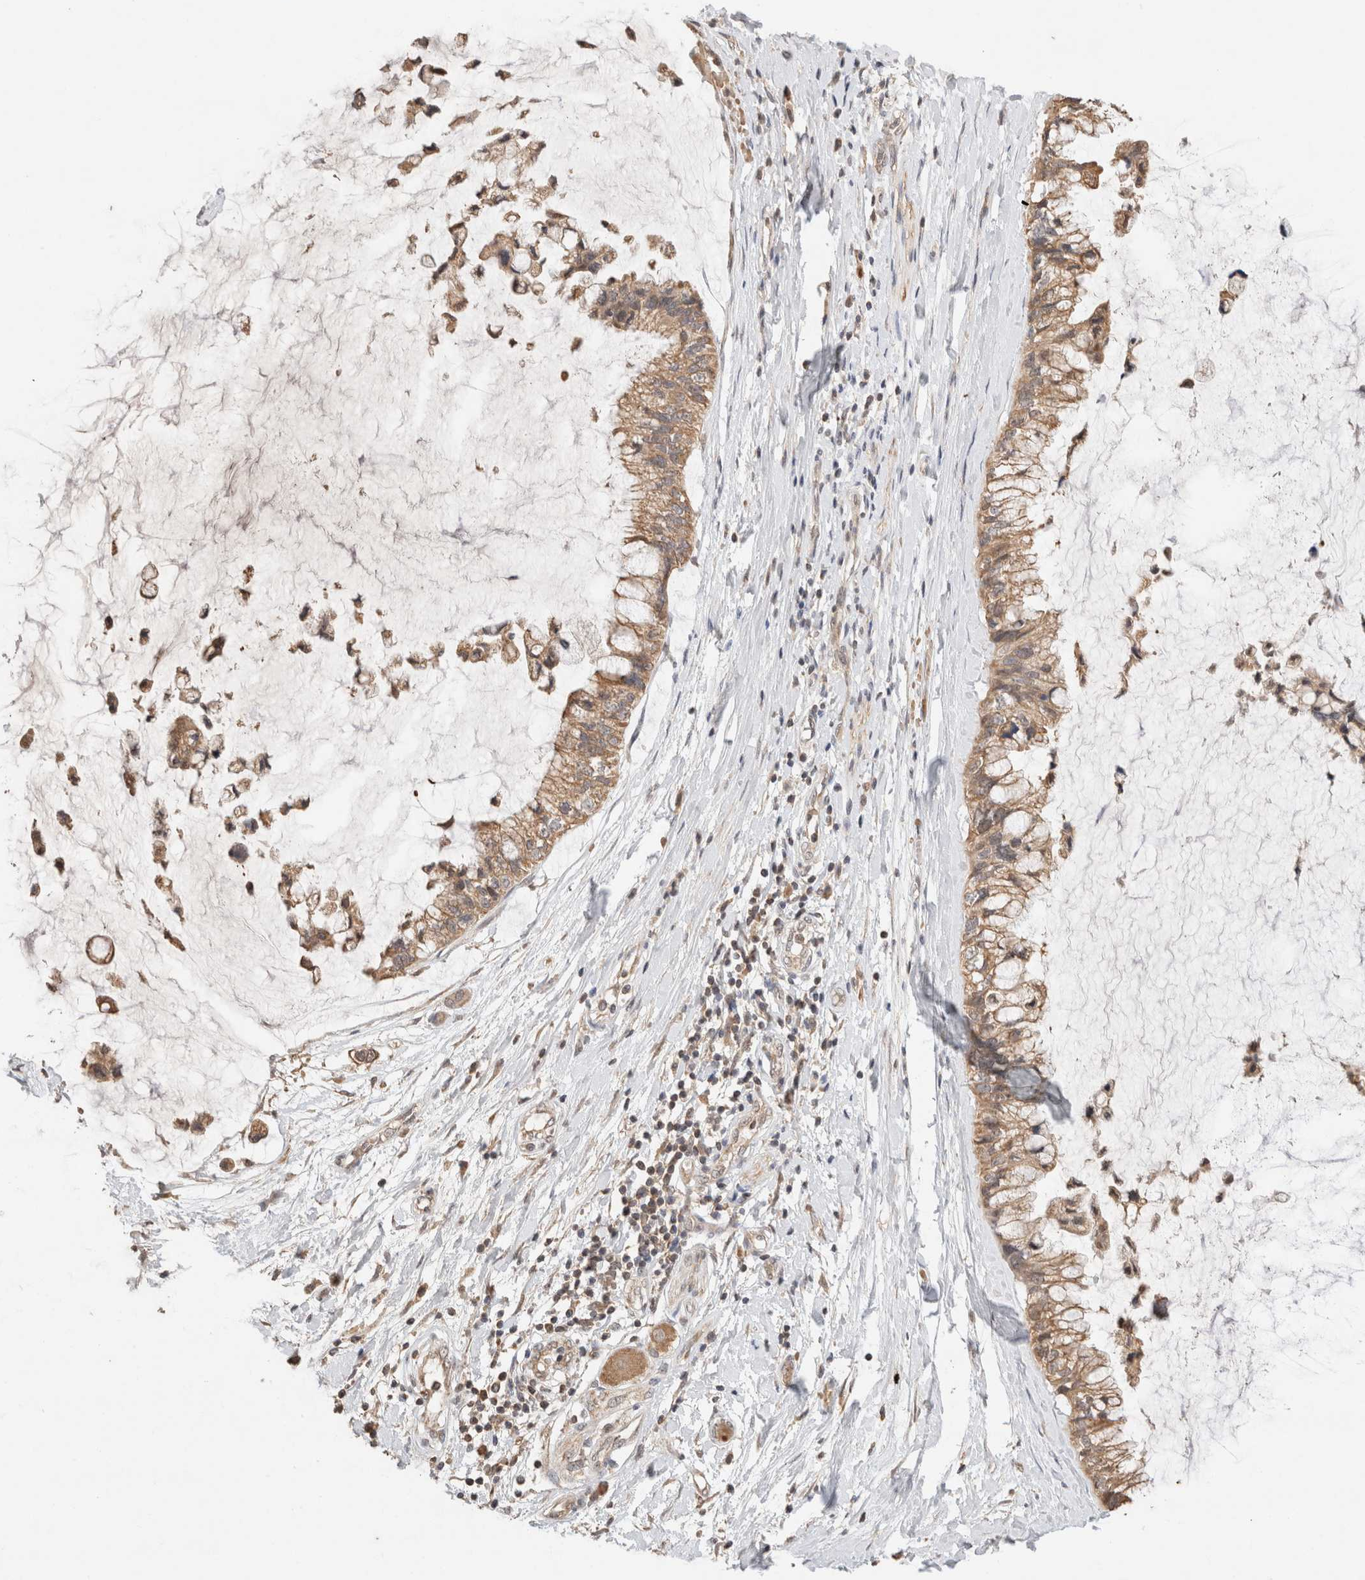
{"staining": {"intensity": "moderate", "quantity": ">75%", "location": "cytoplasmic/membranous"}, "tissue": "ovarian cancer", "cell_type": "Tumor cells", "image_type": "cancer", "snomed": [{"axis": "morphology", "description": "Cystadenocarcinoma, mucinous, NOS"}, {"axis": "topography", "description": "Ovary"}], "caption": "IHC micrograph of ovarian cancer stained for a protein (brown), which exhibits medium levels of moderate cytoplasmic/membranous expression in approximately >75% of tumor cells.", "gene": "CA13", "patient": {"sex": "female", "age": 39}}